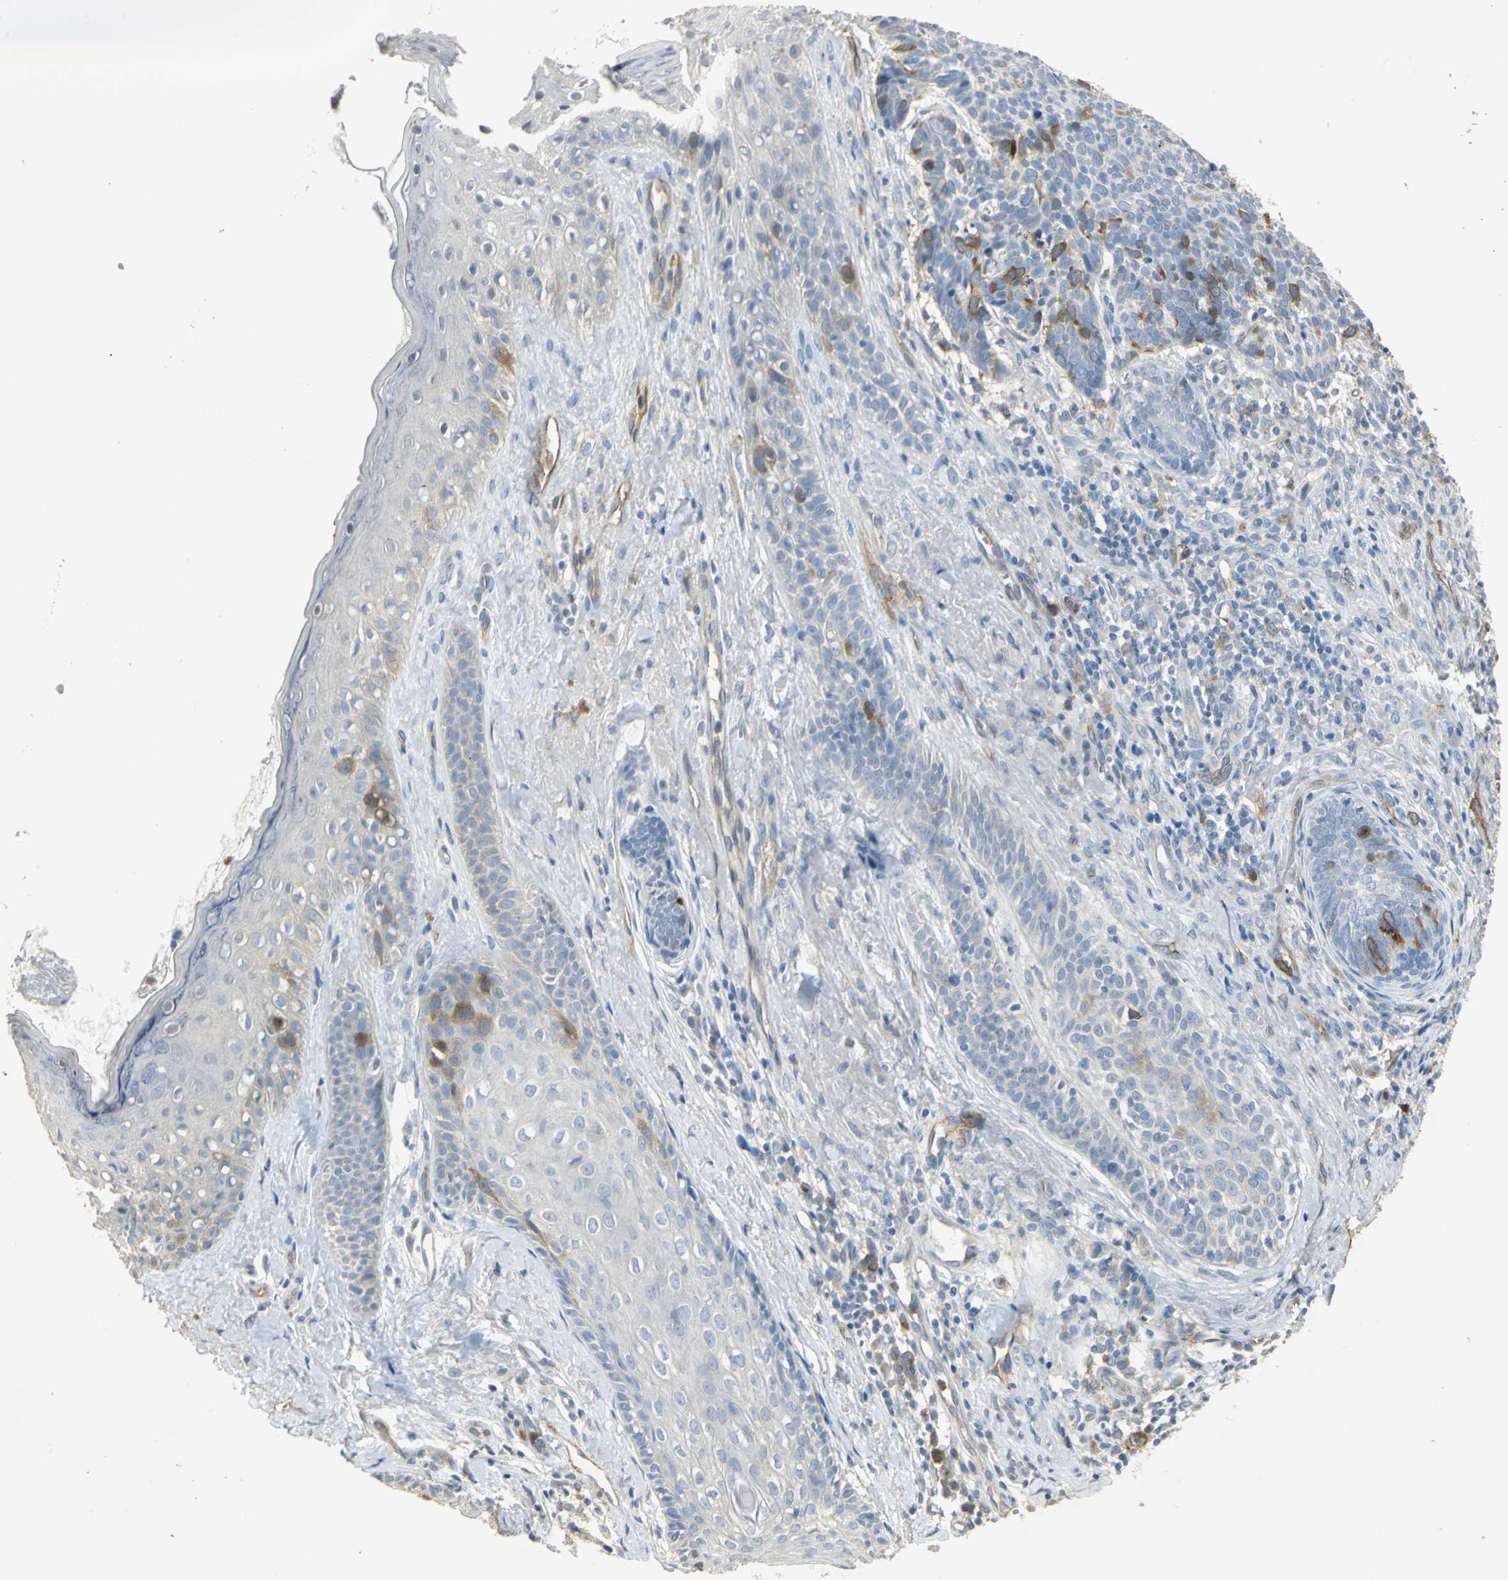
{"staining": {"intensity": "moderate", "quantity": "<25%", "location": "cytoplasmic/membranous"}, "tissue": "skin cancer", "cell_type": "Tumor cells", "image_type": "cancer", "snomed": [{"axis": "morphology", "description": "Basal cell carcinoma"}, {"axis": "topography", "description": "Skin"}], "caption": "Brown immunohistochemical staining in basal cell carcinoma (skin) exhibits moderate cytoplasmic/membranous expression in about <25% of tumor cells.", "gene": "DLGAP5", "patient": {"sex": "male", "age": 84}}